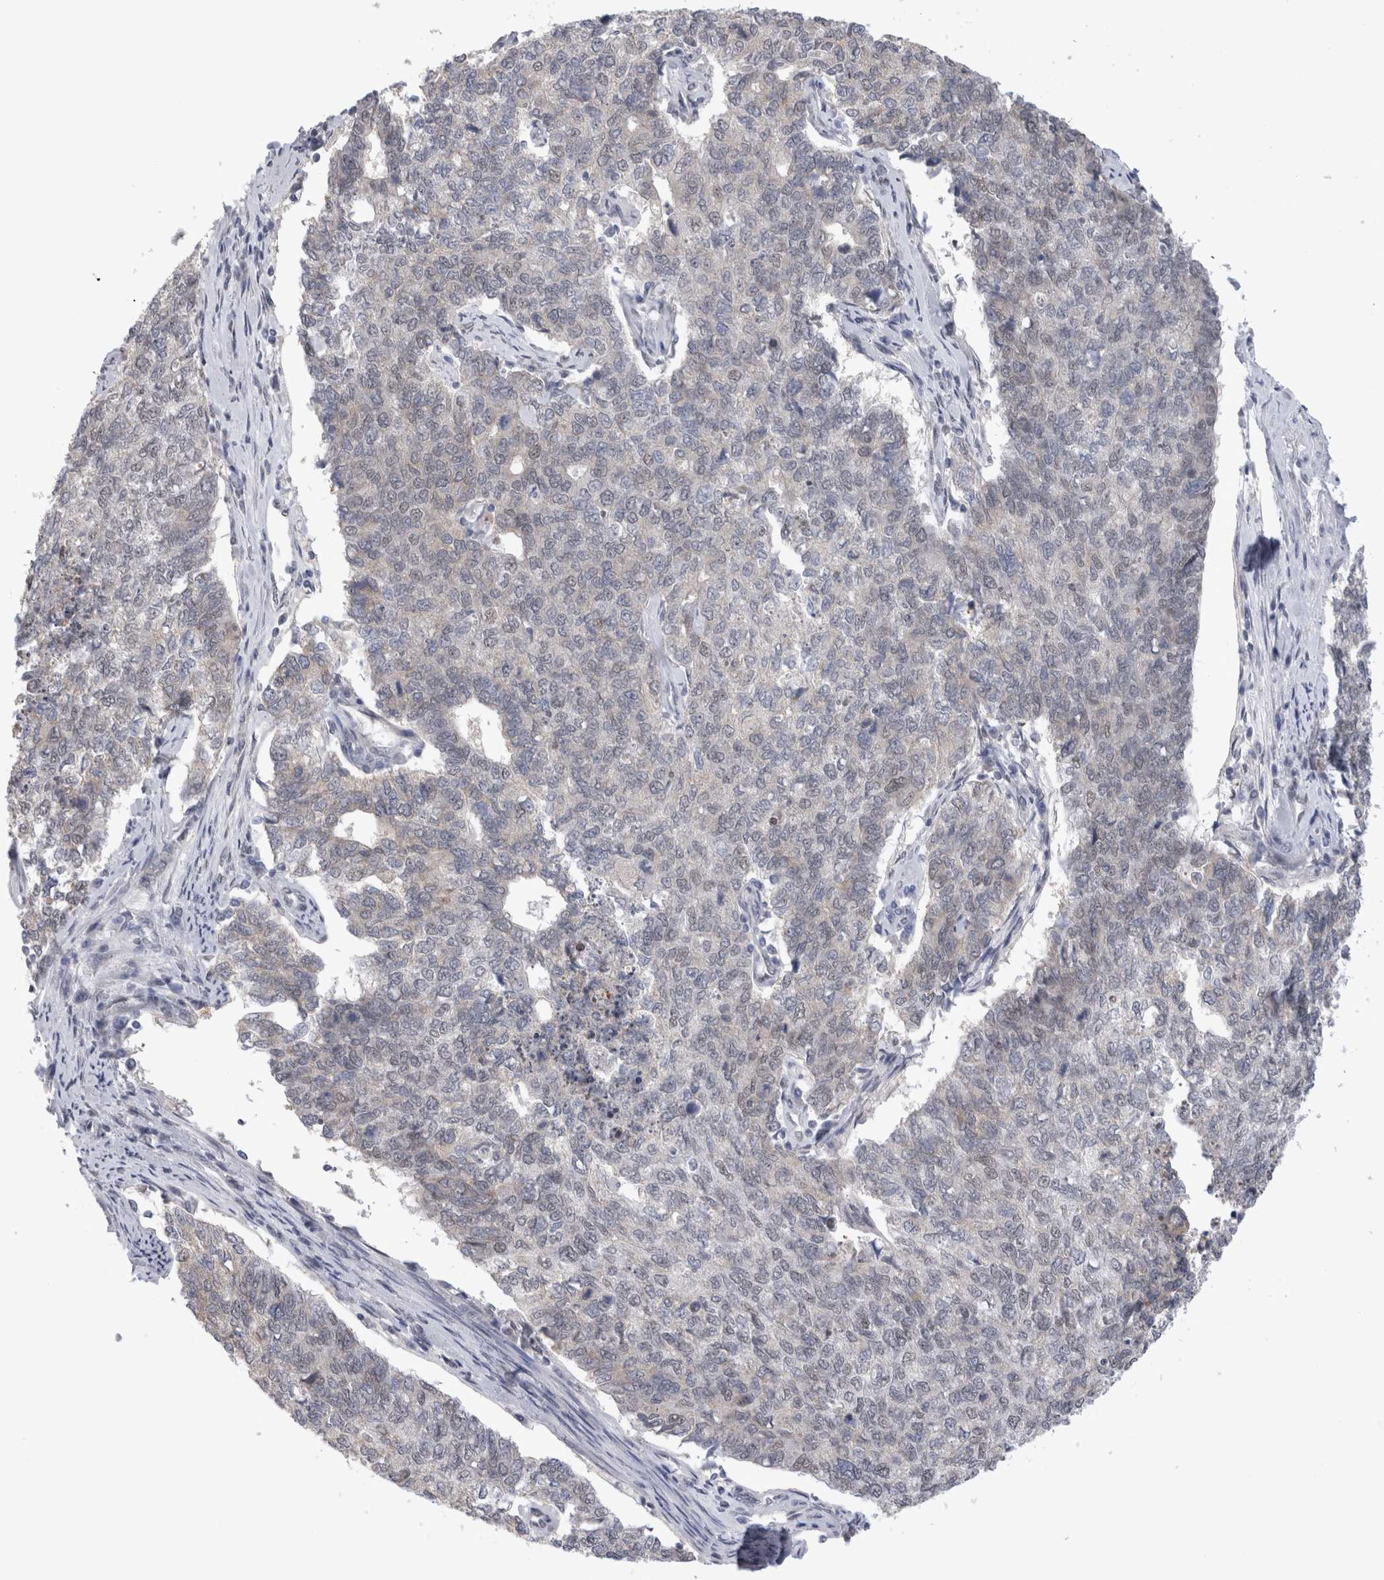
{"staining": {"intensity": "moderate", "quantity": "25%-75%", "location": "nuclear"}, "tissue": "cervical cancer", "cell_type": "Tumor cells", "image_type": "cancer", "snomed": [{"axis": "morphology", "description": "Squamous cell carcinoma, NOS"}, {"axis": "topography", "description": "Cervix"}], "caption": "Protein staining reveals moderate nuclear staining in approximately 25%-75% of tumor cells in cervical squamous cell carcinoma. The staining was performed using DAB to visualize the protein expression in brown, while the nuclei were stained in blue with hematoxylin (Magnification: 20x).", "gene": "API5", "patient": {"sex": "female", "age": 63}}